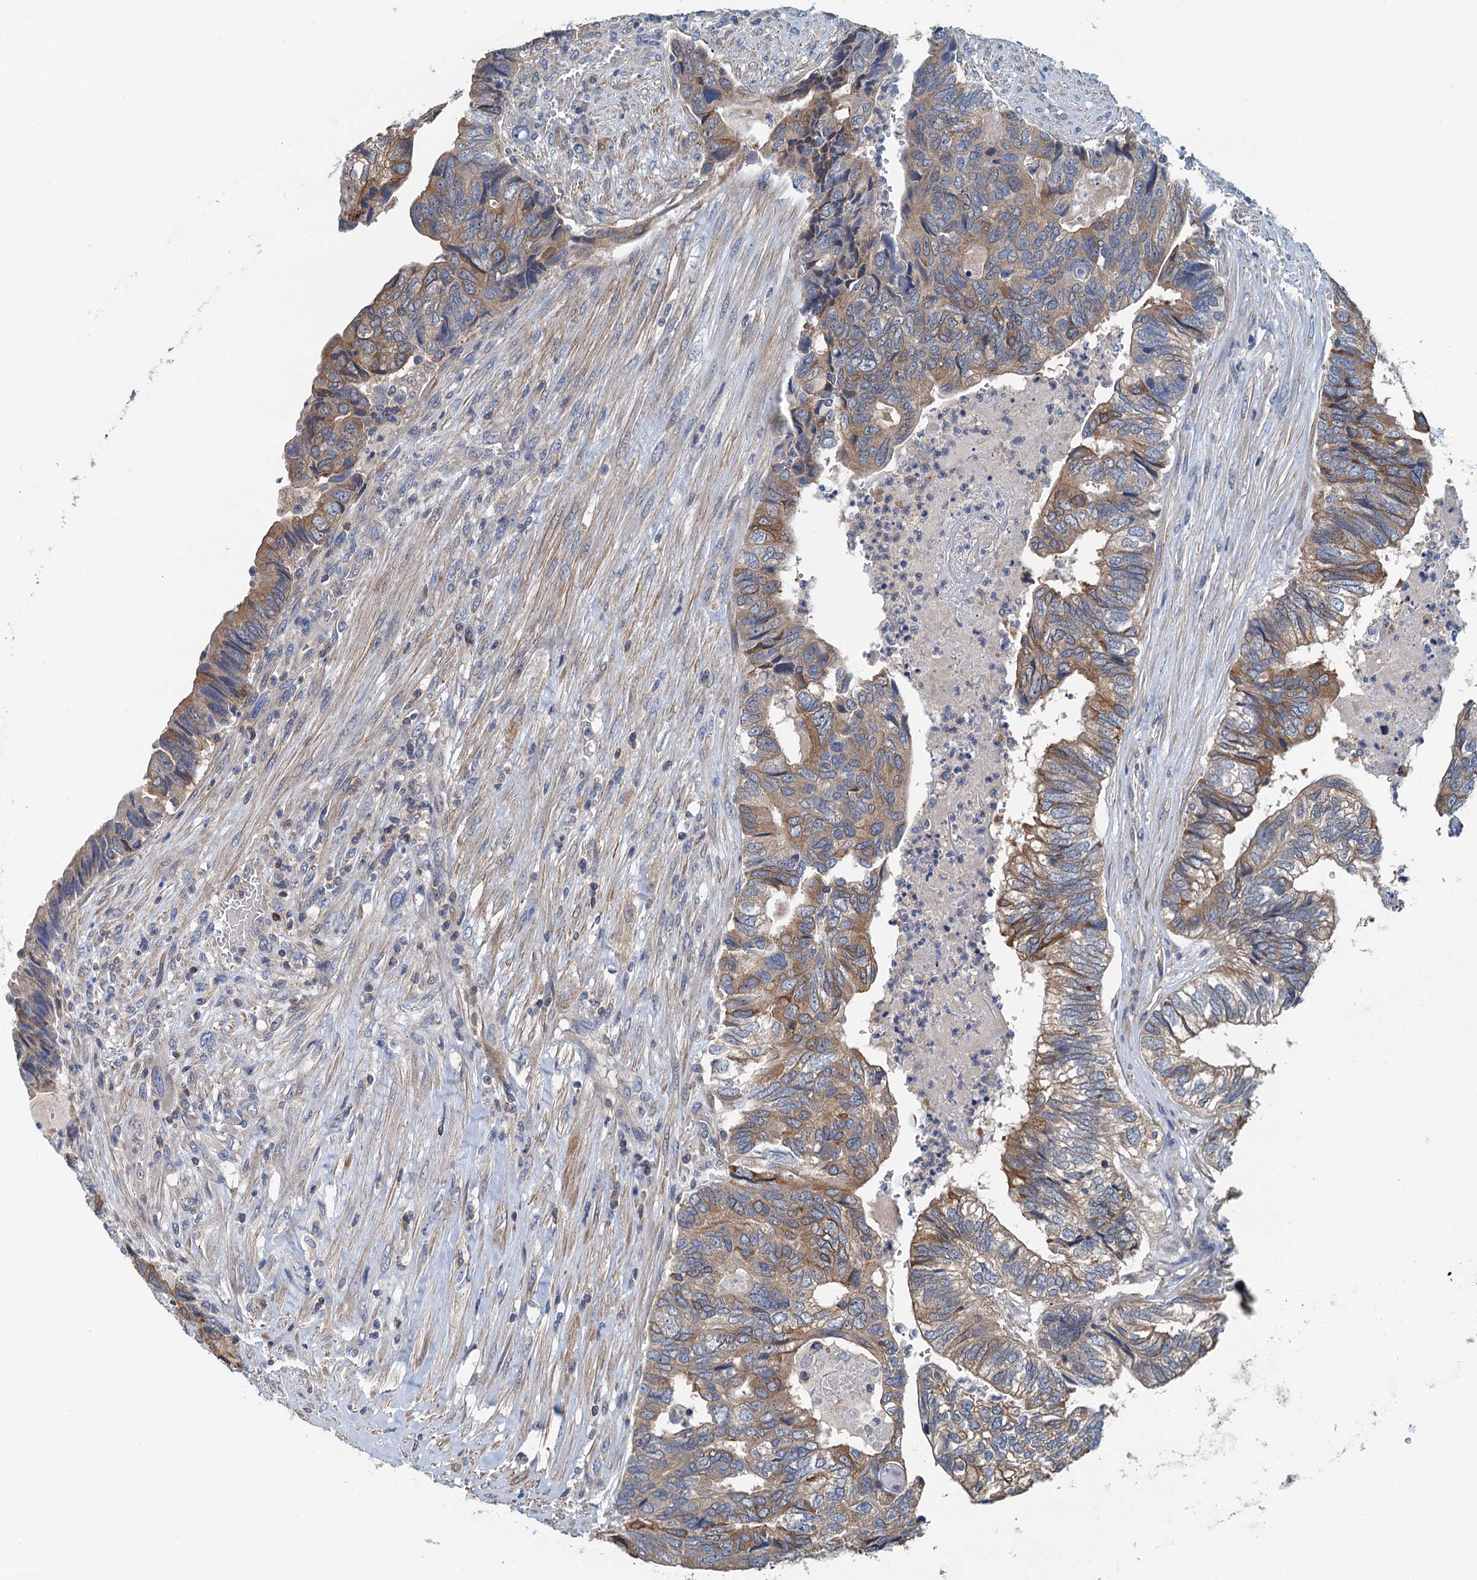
{"staining": {"intensity": "moderate", "quantity": "25%-75%", "location": "cytoplasmic/membranous"}, "tissue": "colorectal cancer", "cell_type": "Tumor cells", "image_type": "cancer", "snomed": [{"axis": "morphology", "description": "Adenocarcinoma, NOS"}, {"axis": "topography", "description": "Colon"}], "caption": "Tumor cells exhibit medium levels of moderate cytoplasmic/membranous expression in about 25%-75% of cells in colorectal adenocarcinoma.", "gene": "PPP1R14D", "patient": {"sex": "female", "age": 67}}